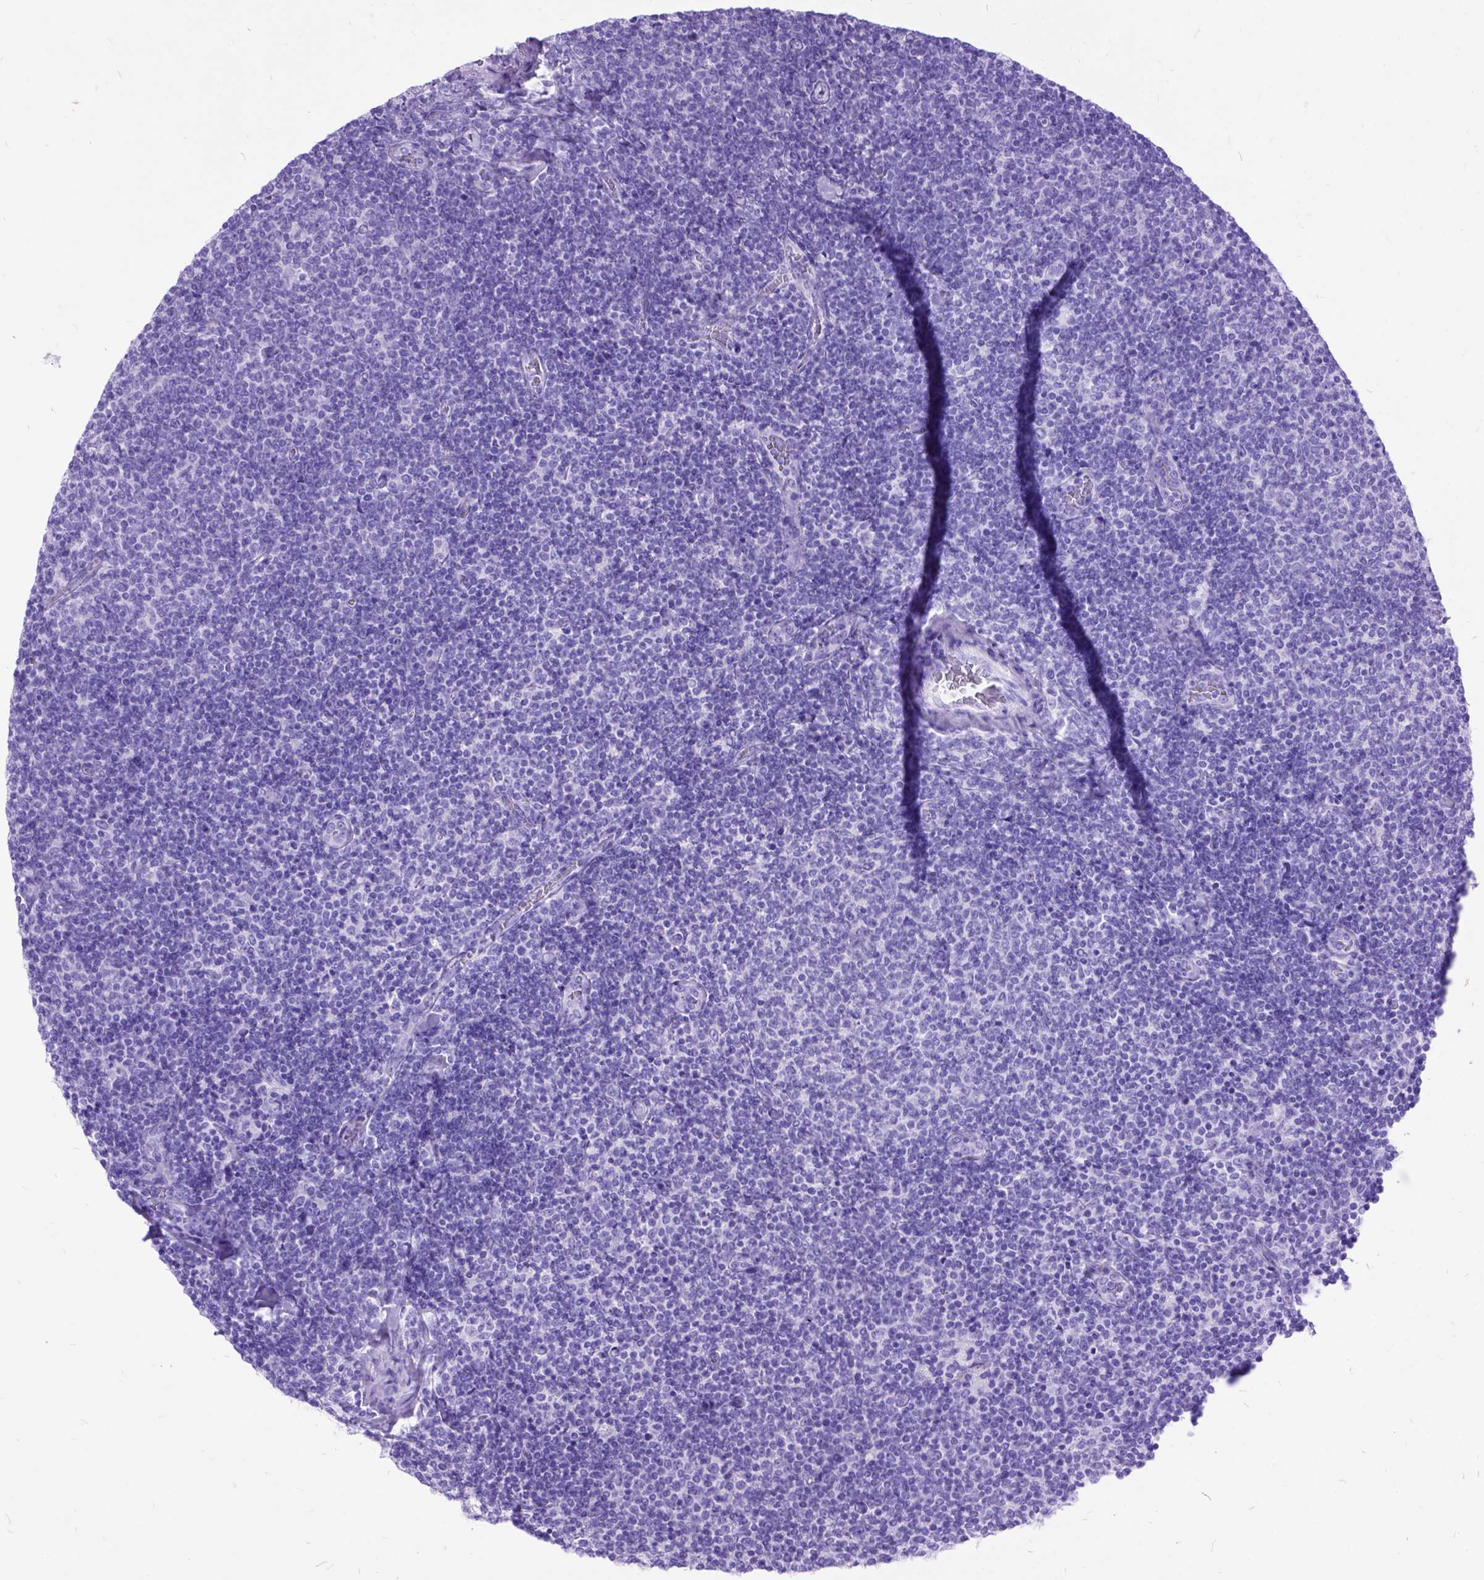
{"staining": {"intensity": "negative", "quantity": "none", "location": "none"}, "tissue": "lymphoma", "cell_type": "Tumor cells", "image_type": "cancer", "snomed": [{"axis": "morphology", "description": "Malignant lymphoma, non-Hodgkin's type, Low grade"}, {"axis": "topography", "description": "Lymph node"}], "caption": "The photomicrograph reveals no staining of tumor cells in malignant lymphoma, non-Hodgkin's type (low-grade).", "gene": "DNAH2", "patient": {"sex": "male", "age": 52}}